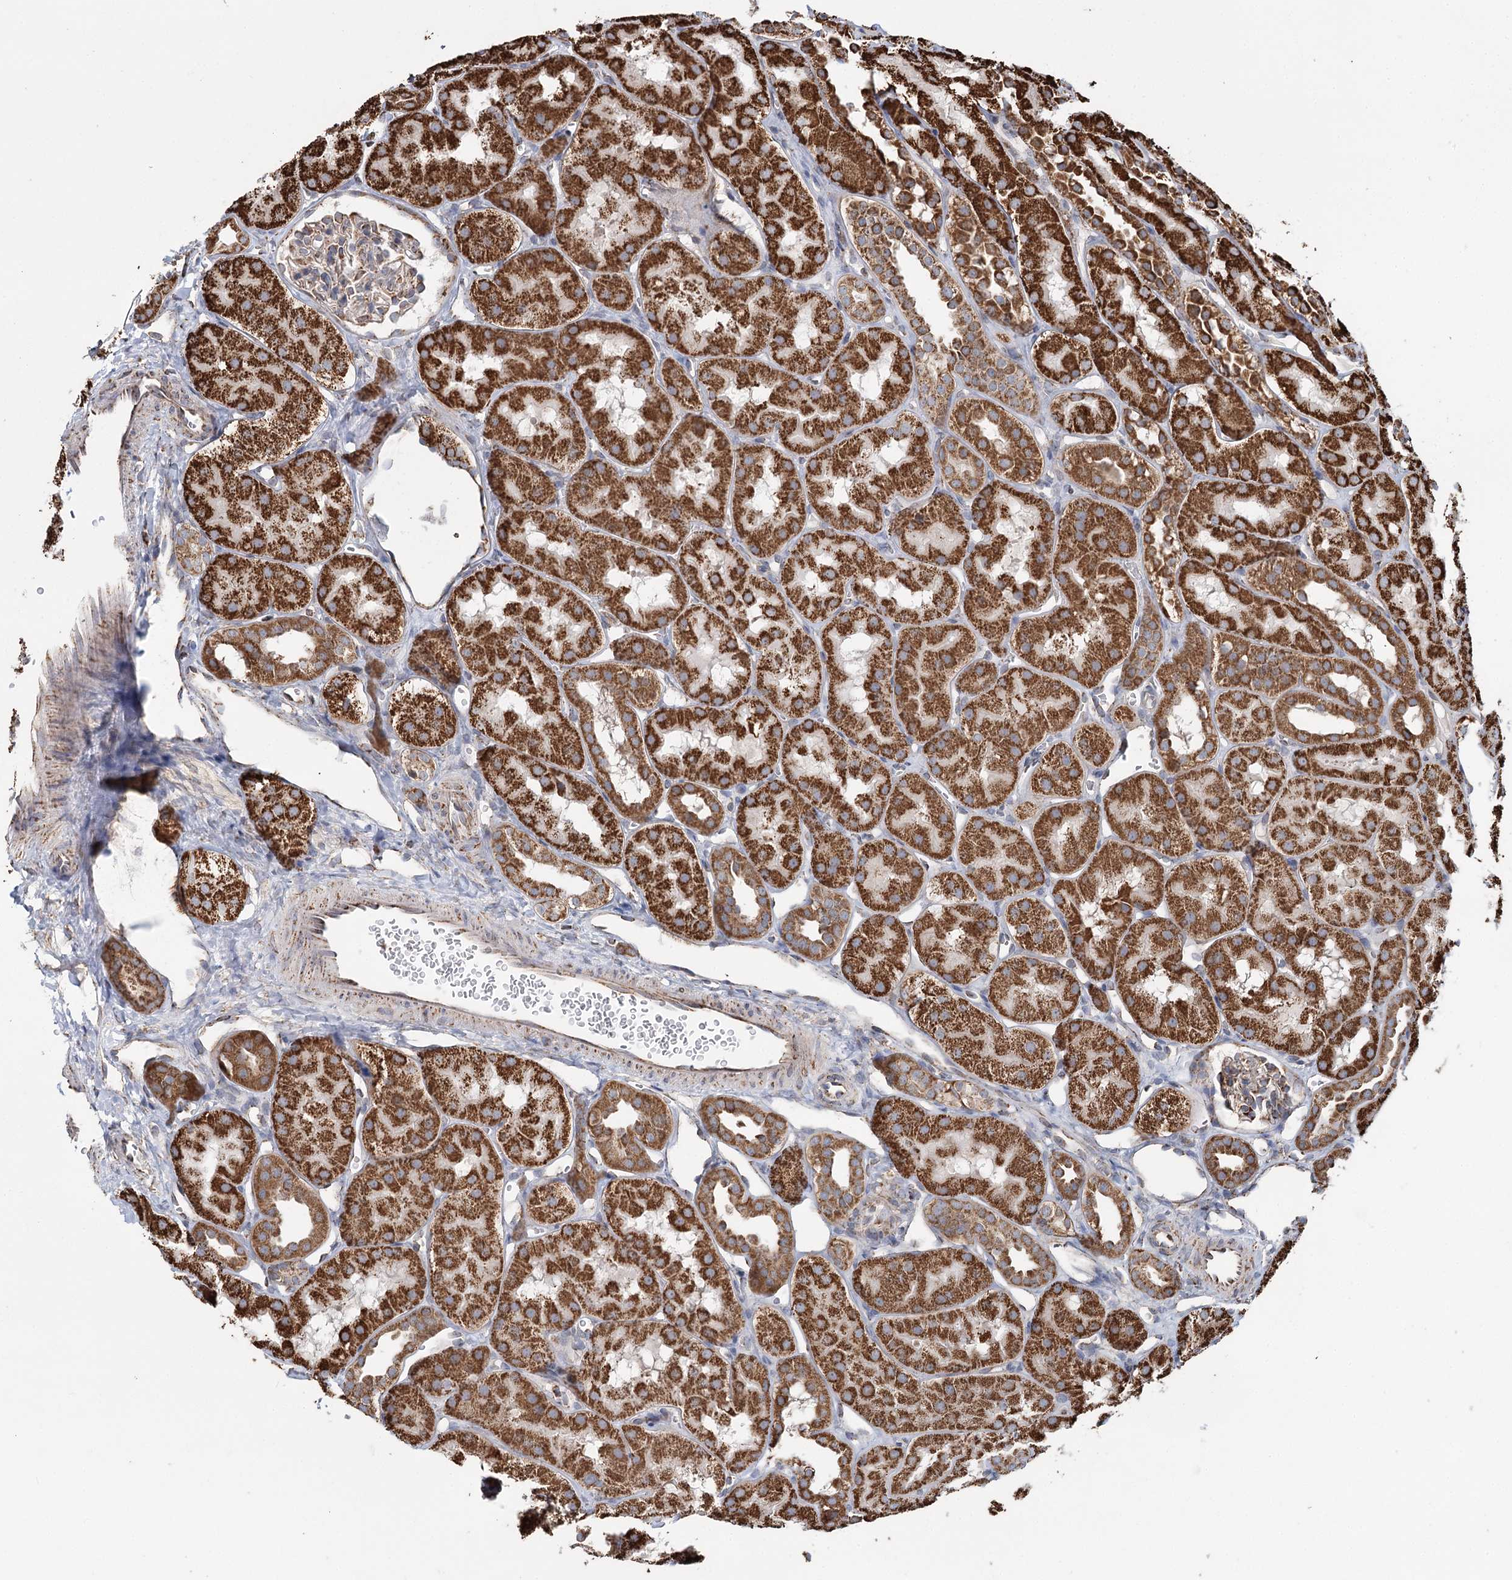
{"staining": {"intensity": "weak", "quantity": "25%-75%", "location": "cytoplasmic/membranous"}, "tissue": "kidney", "cell_type": "Cells in glomeruli", "image_type": "normal", "snomed": [{"axis": "morphology", "description": "Normal tissue, NOS"}, {"axis": "topography", "description": "Kidney"}, {"axis": "topography", "description": "Urinary bladder"}], "caption": "Kidney stained with a brown dye reveals weak cytoplasmic/membranous positive staining in about 25%-75% of cells in glomeruli.", "gene": "APH1A", "patient": {"sex": "male", "age": 16}}